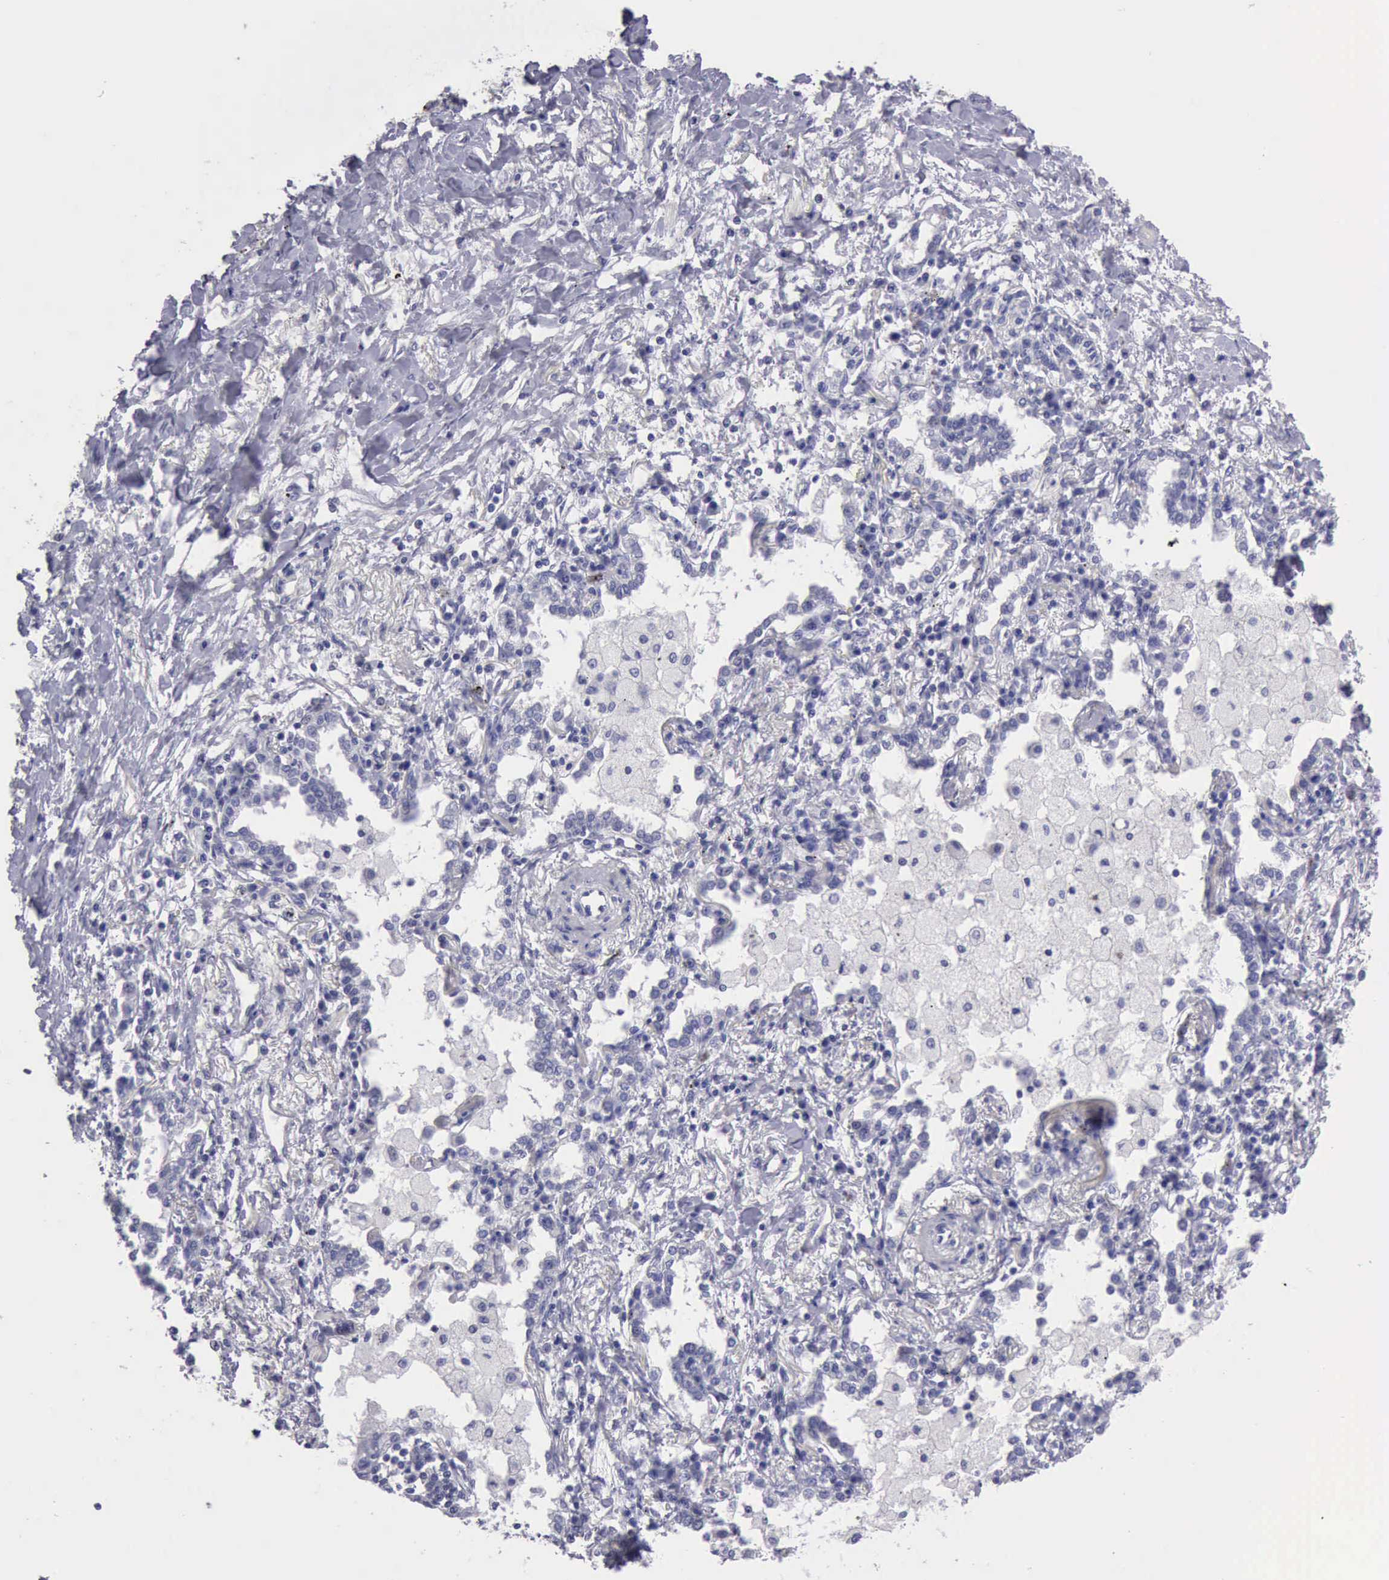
{"staining": {"intensity": "negative", "quantity": "none", "location": "none"}, "tissue": "lung cancer", "cell_type": "Tumor cells", "image_type": "cancer", "snomed": [{"axis": "morphology", "description": "Adenocarcinoma, NOS"}, {"axis": "topography", "description": "Lung"}], "caption": "High power microscopy micrograph of an immunohistochemistry photomicrograph of lung cancer (adenocarcinoma), revealing no significant staining in tumor cells.", "gene": "KCND1", "patient": {"sex": "male", "age": 60}}